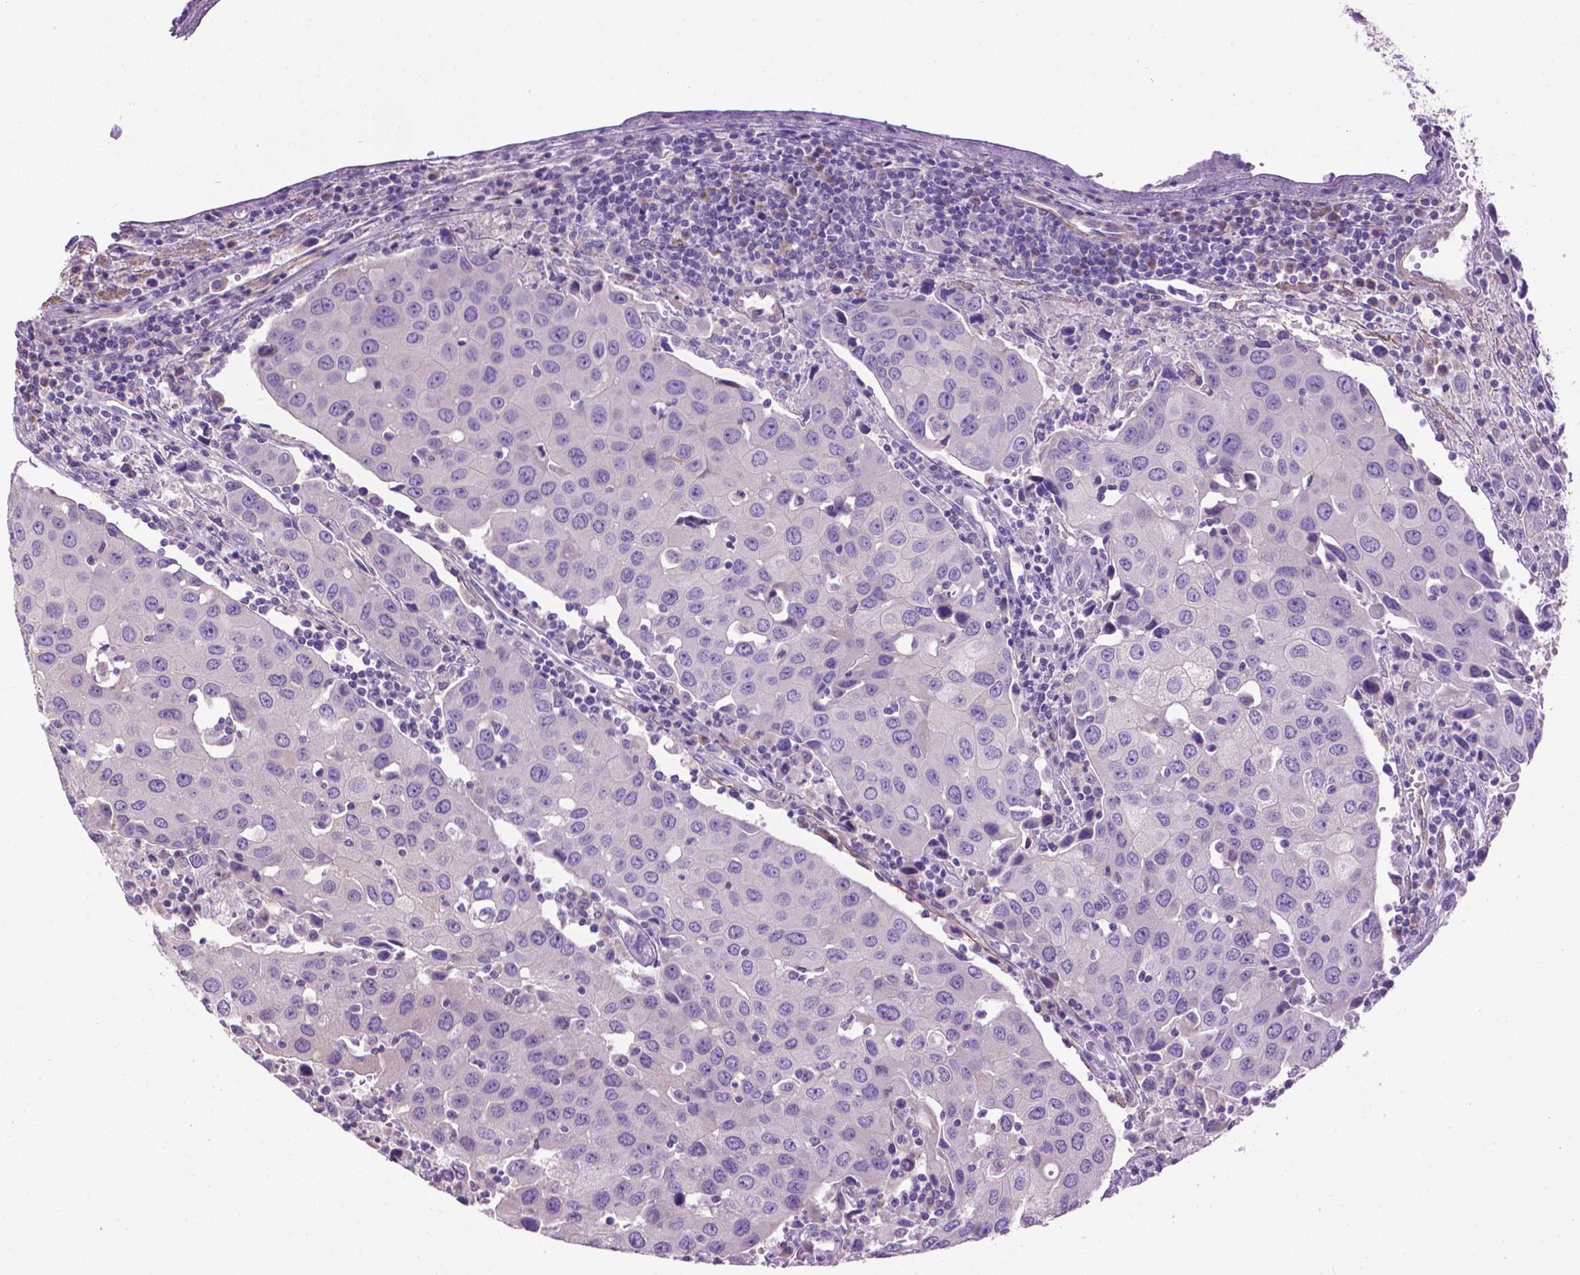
{"staining": {"intensity": "negative", "quantity": "none", "location": "none"}, "tissue": "urothelial cancer", "cell_type": "Tumor cells", "image_type": "cancer", "snomed": [{"axis": "morphology", "description": "Urothelial carcinoma, High grade"}, {"axis": "topography", "description": "Urinary bladder"}], "caption": "IHC of human urothelial carcinoma (high-grade) shows no positivity in tumor cells.", "gene": "AQP10", "patient": {"sex": "female", "age": 85}}